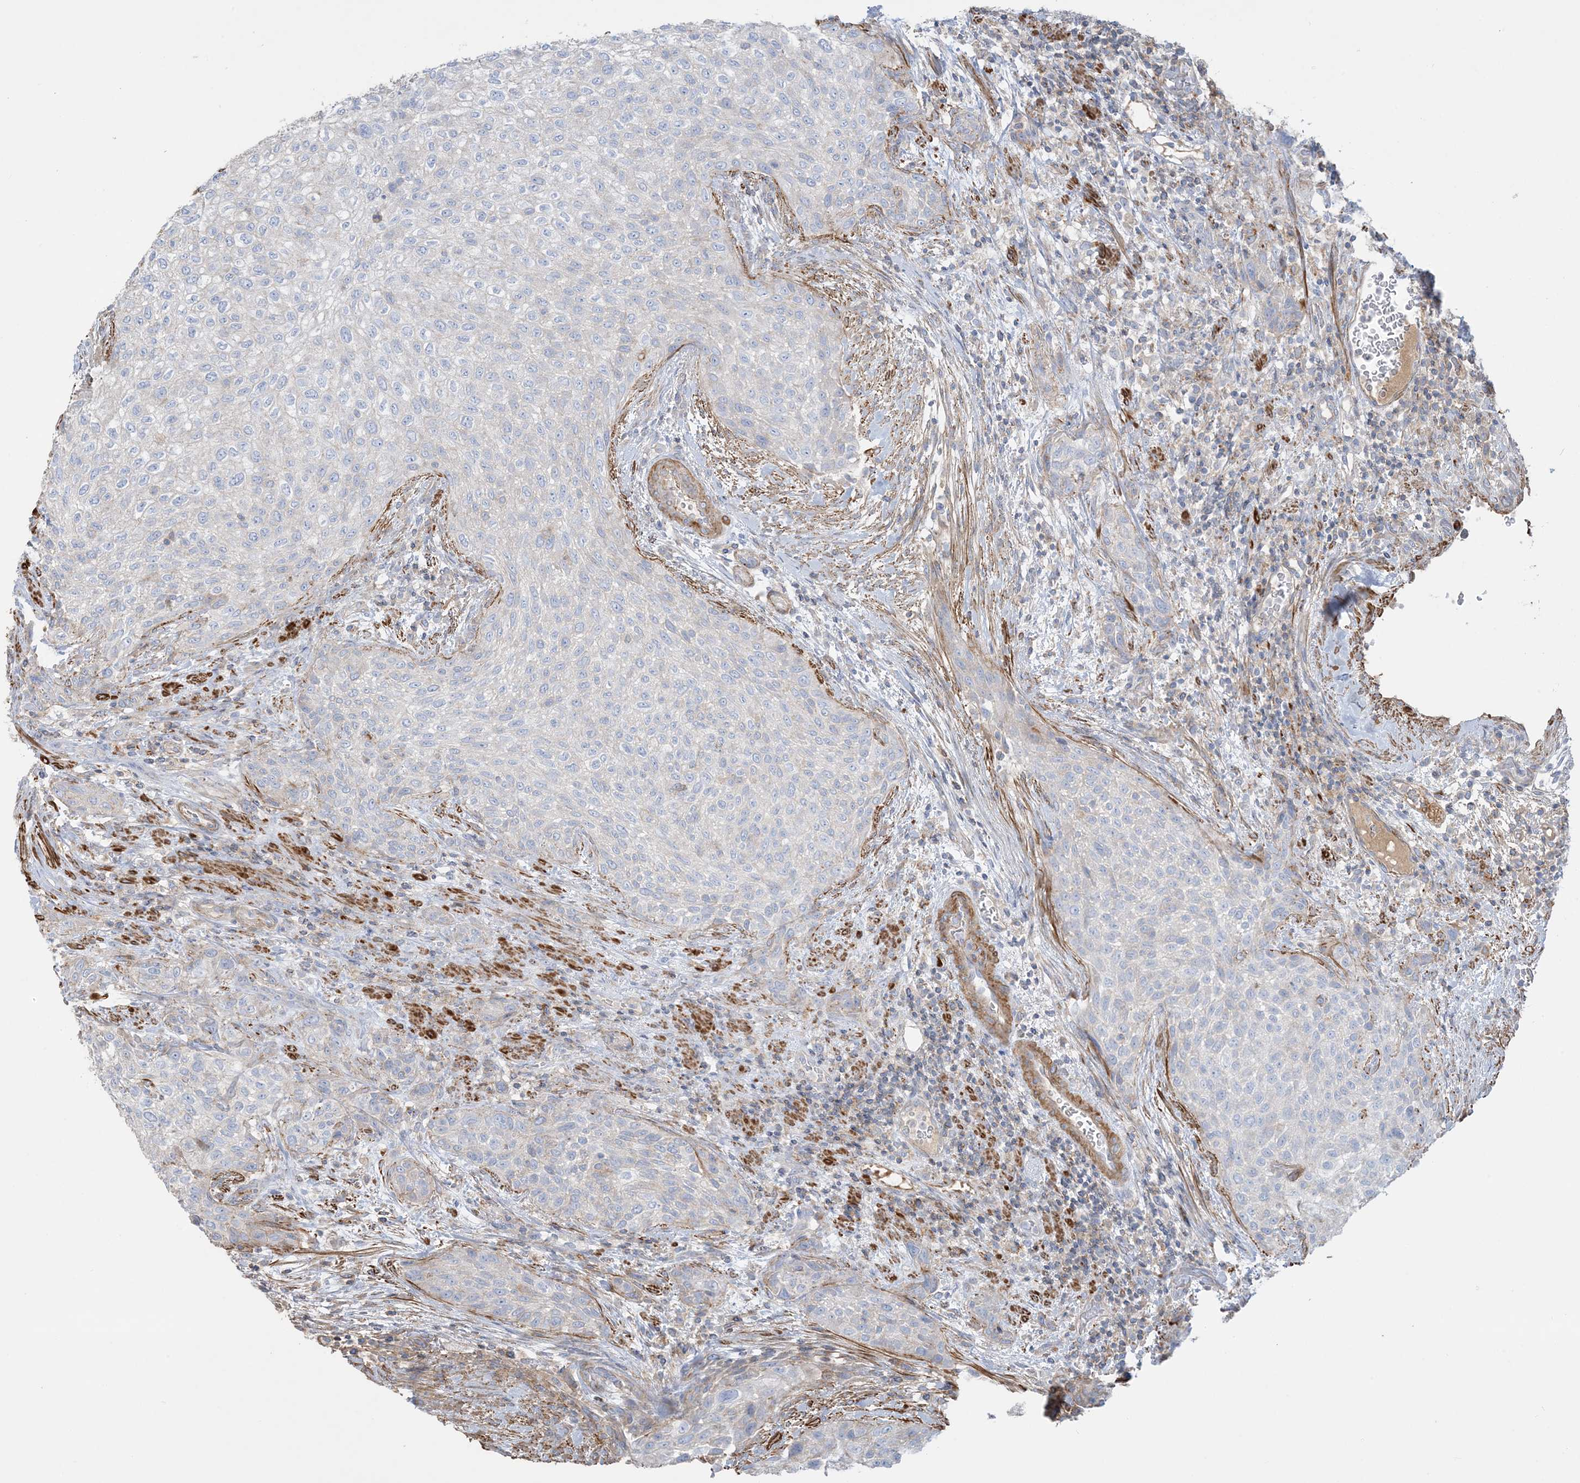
{"staining": {"intensity": "negative", "quantity": "none", "location": "none"}, "tissue": "urothelial cancer", "cell_type": "Tumor cells", "image_type": "cancer", "snomed": [{"axis": "morphology", "description": "Urothelial carcinoma, High grade"}, {"axis": "topography", "description": "Urinary bladder"}], "caption": "Urothelial carcinoma (high-grade) was stained to show a protein in brown. There is no significant positivity in tumor cells.", "gene": "GTF3C2", "patient": {"sex": "male", "age": 35}}